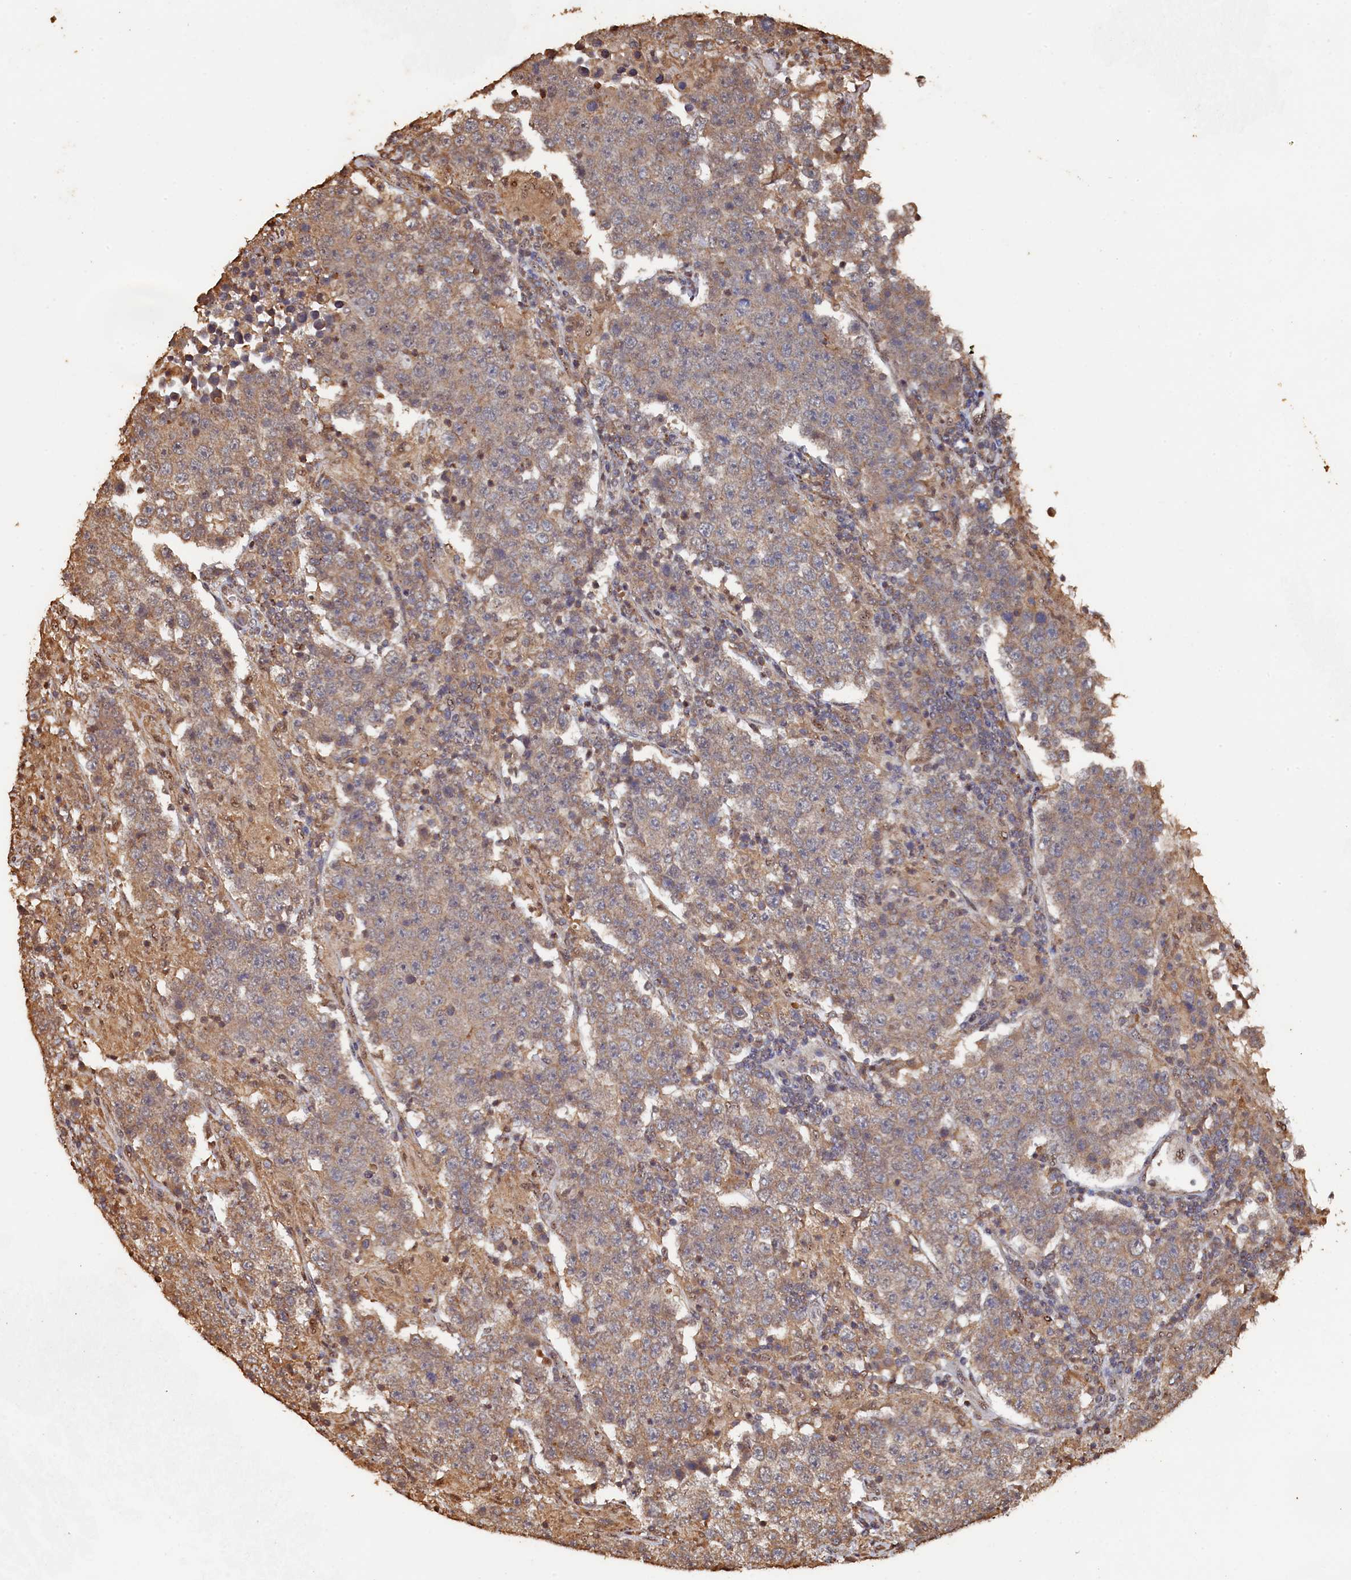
{"staining": {"intensity": "weak", "quantity": "25%-75%", "location": "cytoplasmic/membranous"}, "tissue": "testis cancer", "cell_type": "Tumor cells", "image_type": "cancer", "snomed": [{"axis": "morphology", "description": "Normal tissue, NOS"}, {"axis": "morphology", "description": "Urothelial carcinoma, High grade"}, {"axis": "morphology", "description": "Seminoma, NOS"}, {"axis": "morphology", "description": "Carcinoma, Embryonal, NOS"}, {"axis": "topography", "description": "Urinary bladder"}, {"axis": "topography", "description": "Testis"}], "caption": "Tumor cells reveal low levels of weak cytoplasmic/membranous positivity in approximately 25%-75% of cells in testis cancer (high-grade urothelial carcinoma).", "gene": "PIGN", "patient": {"sex": "male", "age": 41}}